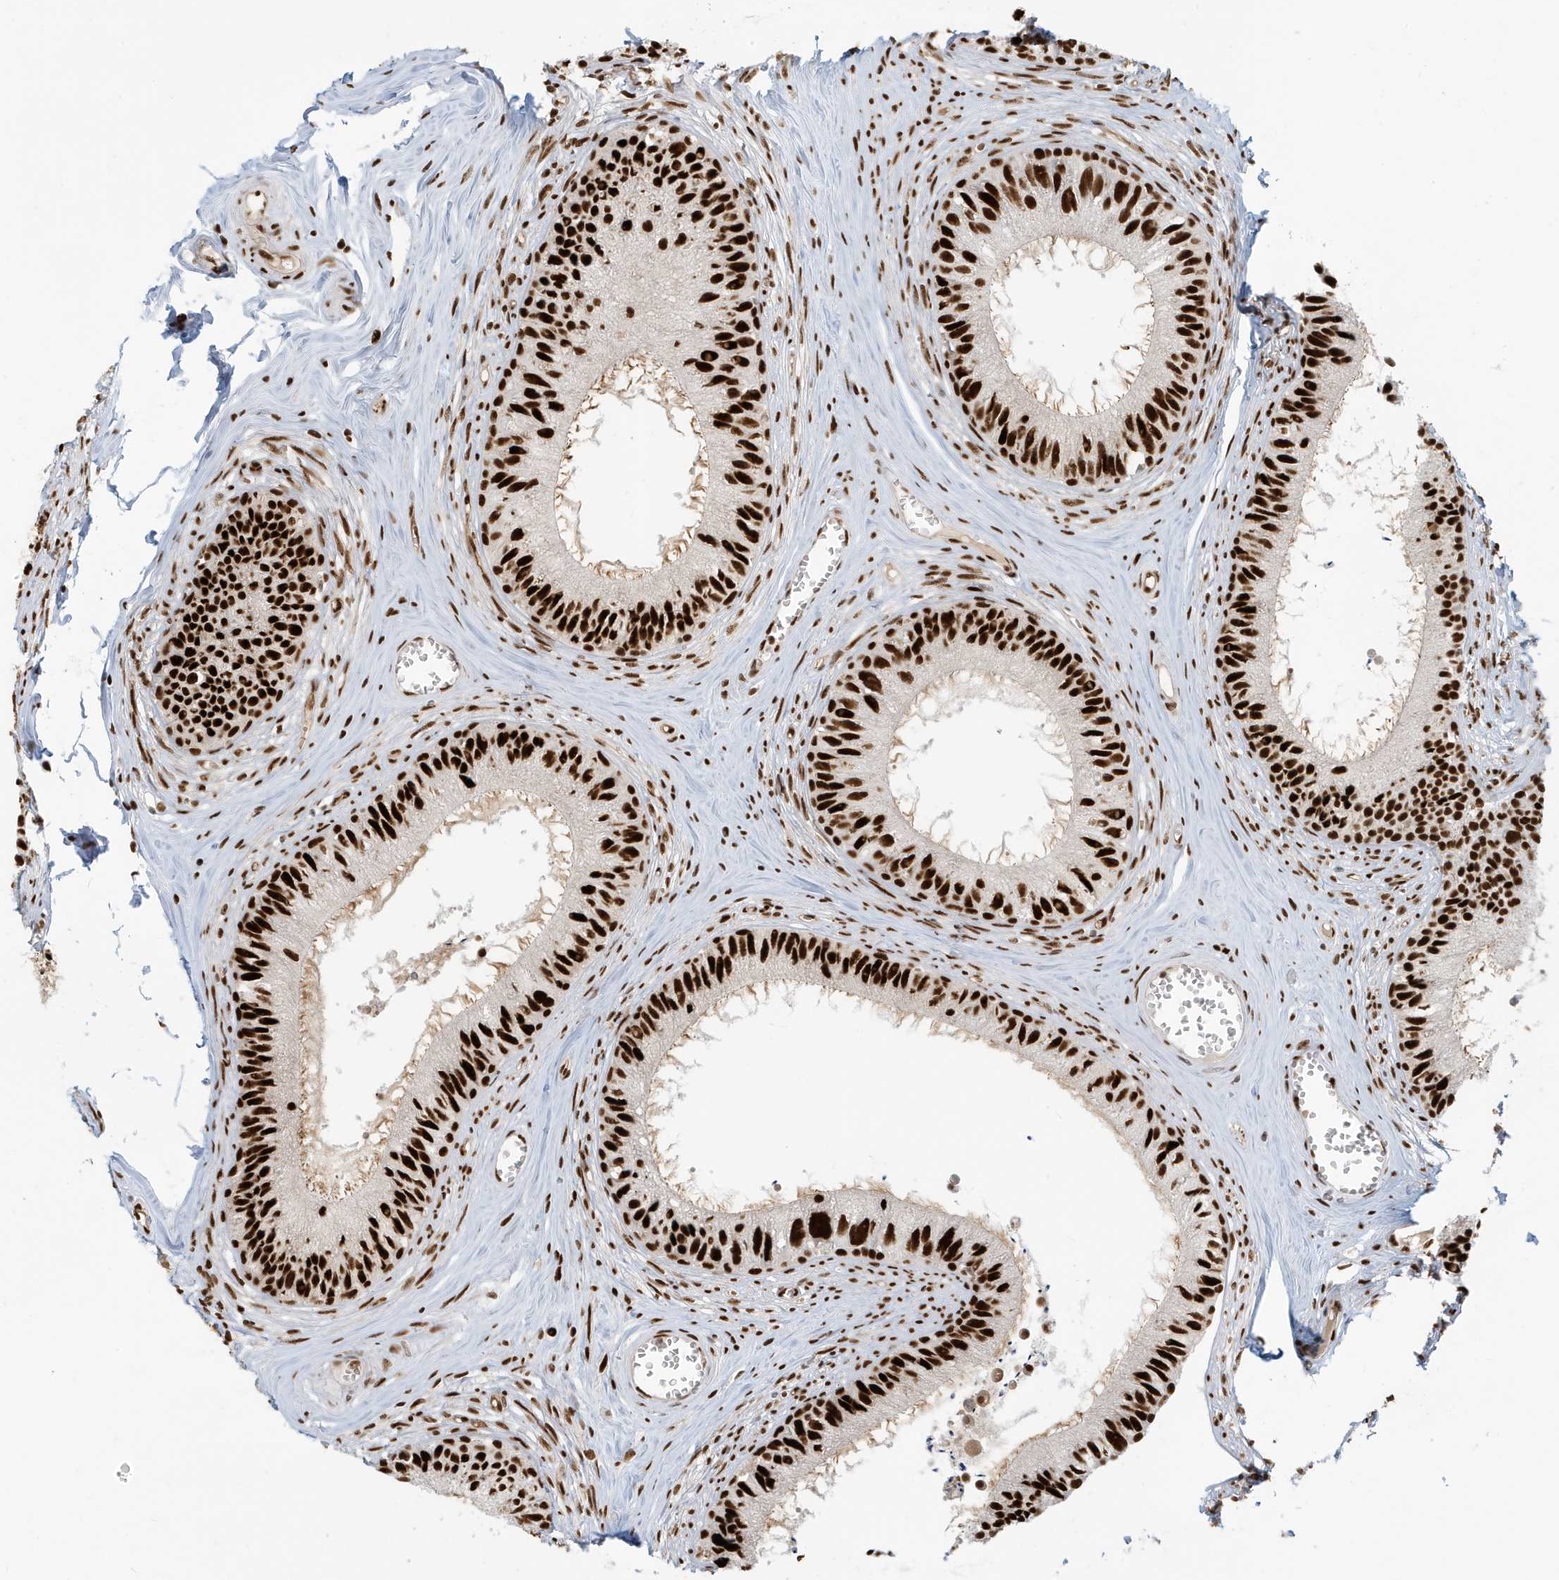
{"staining": {"intensity": "strong", "quantity": ">75%", "location": "cytoplasmic/membranous,nuclear"}, "tissue": "epididymis", "cell_type": "Glandular cells", "image_type": "normal", "snomed": [{"axis": "morphology", "description": "Normal tissue, NOS"}, {"axis": "topography", "description": "Epididymis"}], "caption": "An image of human epididymis stained for a protein displays strong cytoplasmic/membranous,nuclear brown staining in glandular cells.", "gene": "CKS1B", "patient": {"sex": "male", "age": 36}}